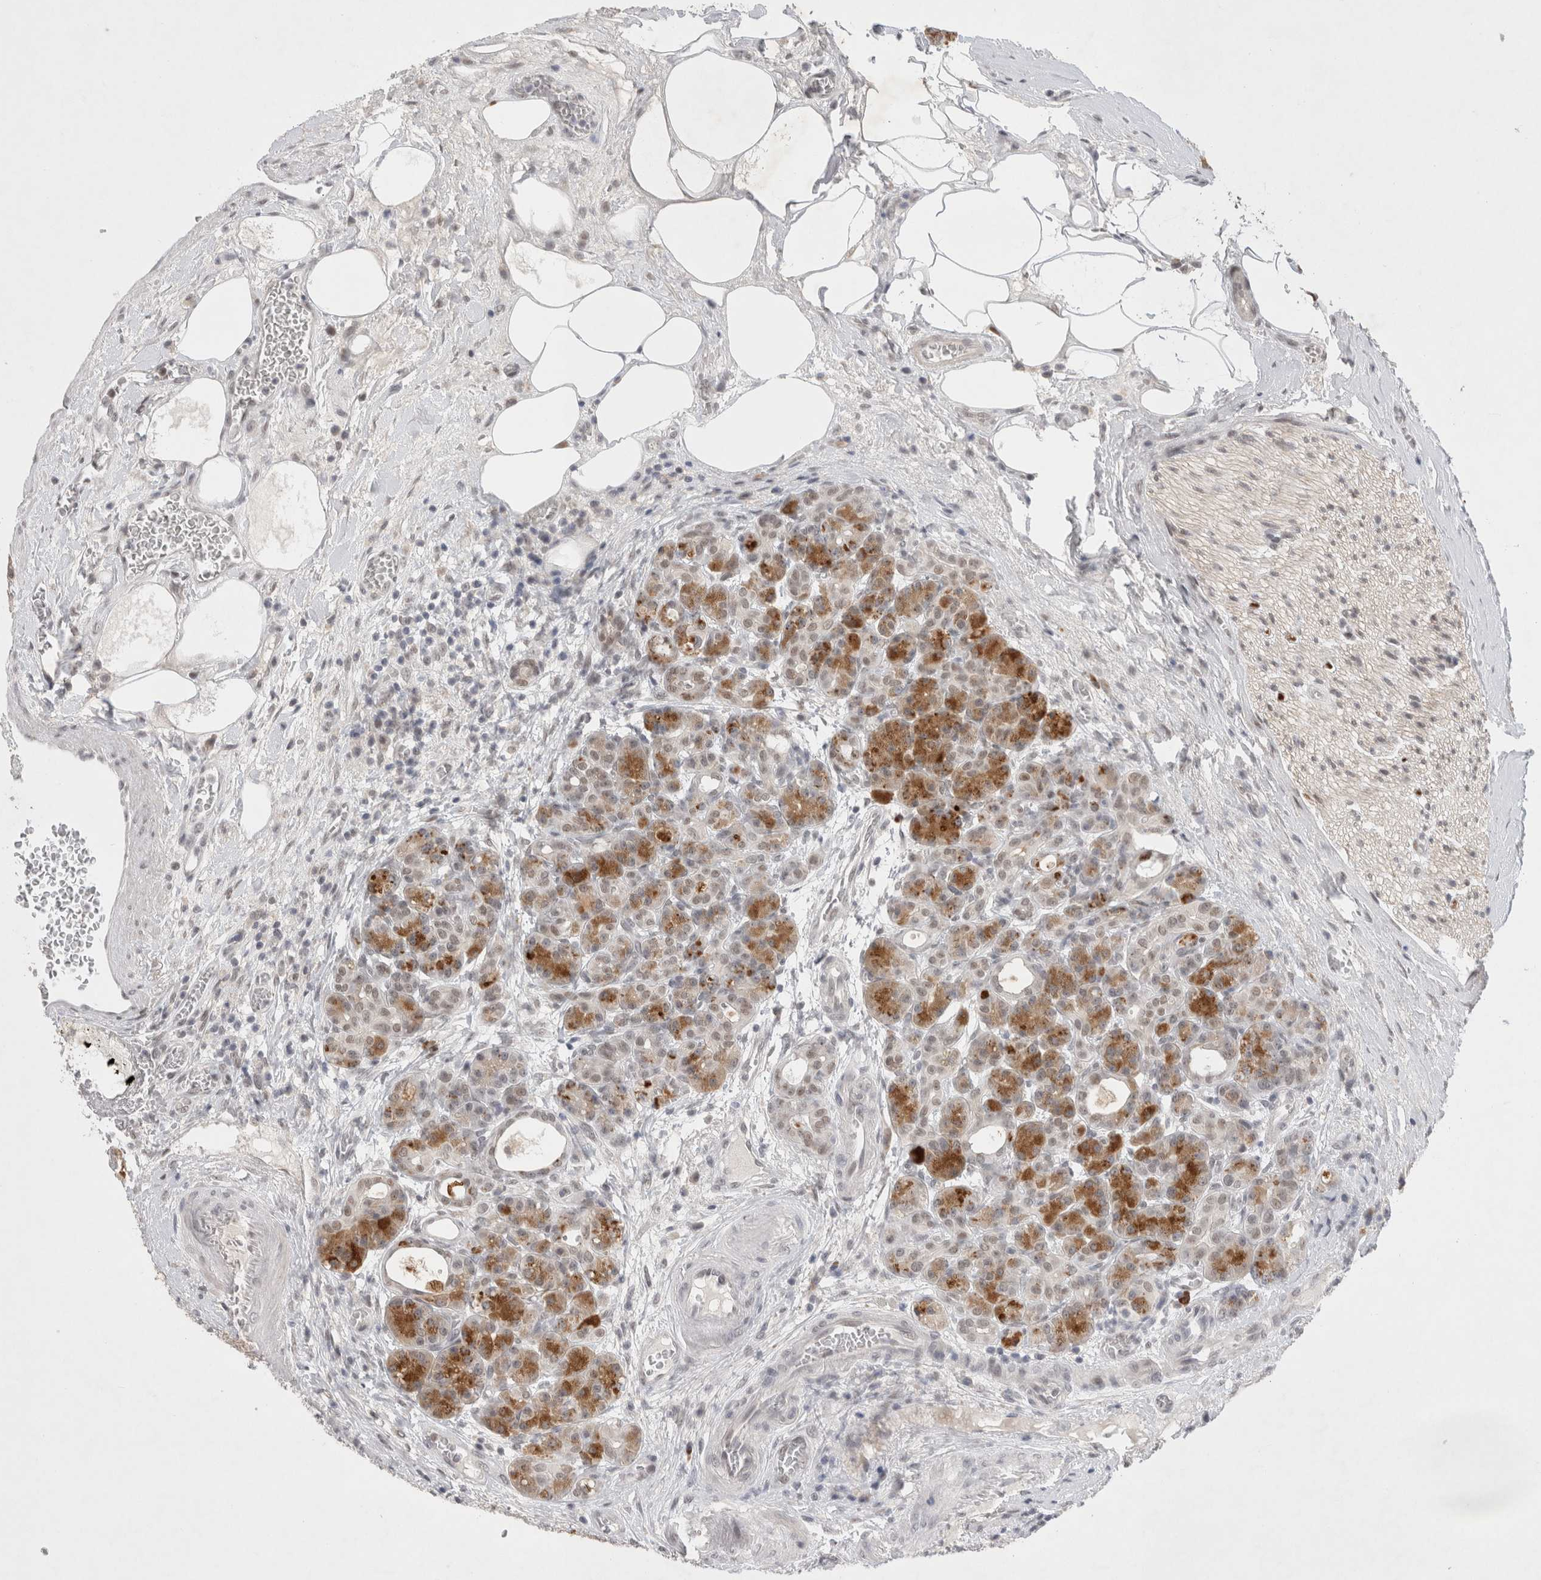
{"staining": {"intensity": "moderate", "quantity": ">75%", "location": "cytoplasmic/membranous"}, "tissue": "pancreas", "cell_type": "Exocrine glandular cells", "image_type": "normal", "snomed": [{"axis": "morphology", "description": "Normal tissue, NOS"}, {"axis": "topography", "description": "Pancreas"}], "caption": "A high-resolution photomicrograph shows immunohistochemistry staining of normal pancreas, which demonstrates moderate cytoplasmic/membranous positivity in about >75% of exocrine glandular cells. The protein of interest is stained brown, and the nuclei are stained in blue (DAB IHC with brightfield microscopy, high magnification).", "gene": "RECQL4", "patient": {"sex": "male", "age": 63}}